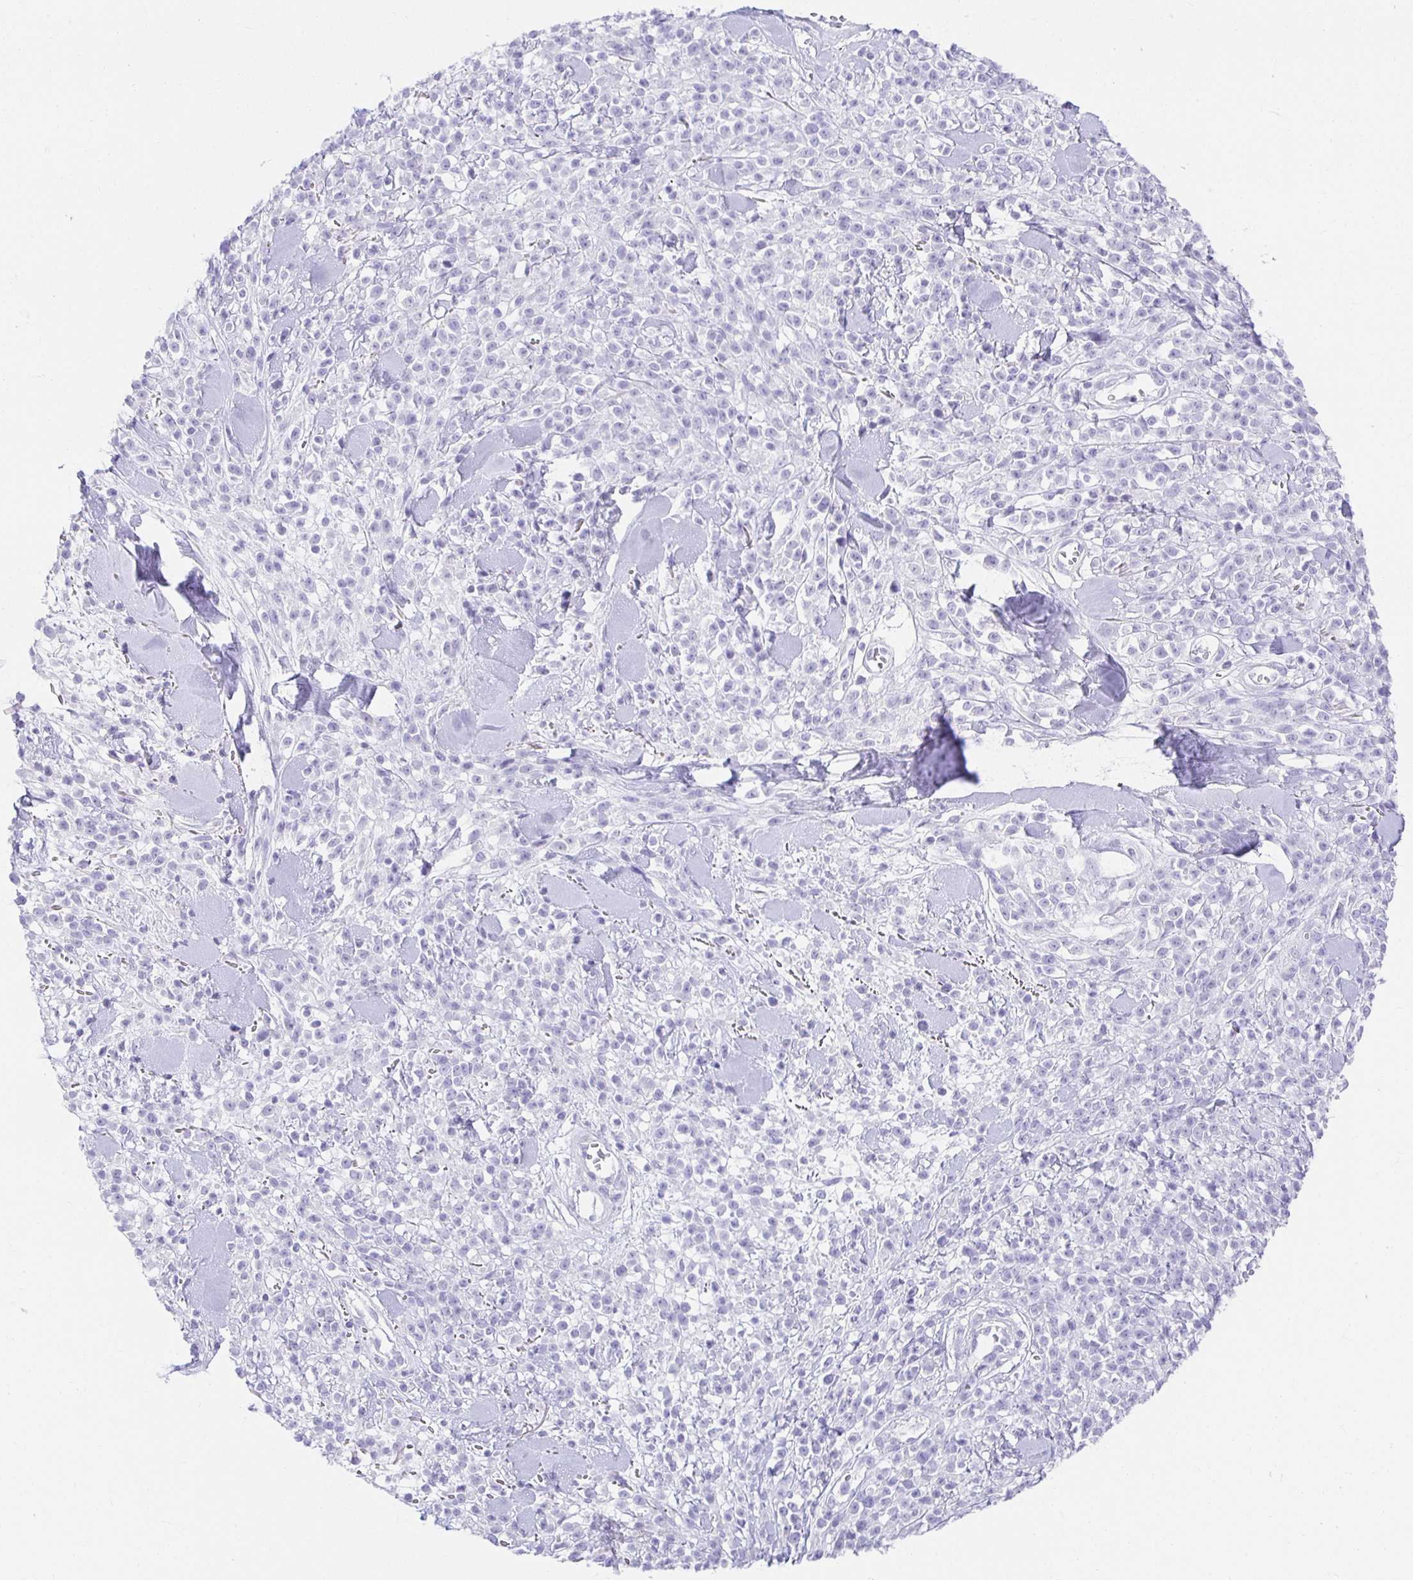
{"staining": {"intensity": "negative", "quantity": "none", "location": "none"}, "tissue": "melanoma", "cell_type": "Tumor cells", "image_type": "cancer", "snomed": [{"axis": "morphology", "description": "Malignant melanoma, NOS"}, {"axis": "topography", "description": "Skin"}, {"axis": "topography", "description": "Skin of trunk"}], "caption": "DAB (3,3'-diaminobenzidine) immunohistochemical staining of human malignant melanoma displays no significant expression in tumor cells.", "gene": "CHAT", "patient": {"sex": "male", "age": 74}}